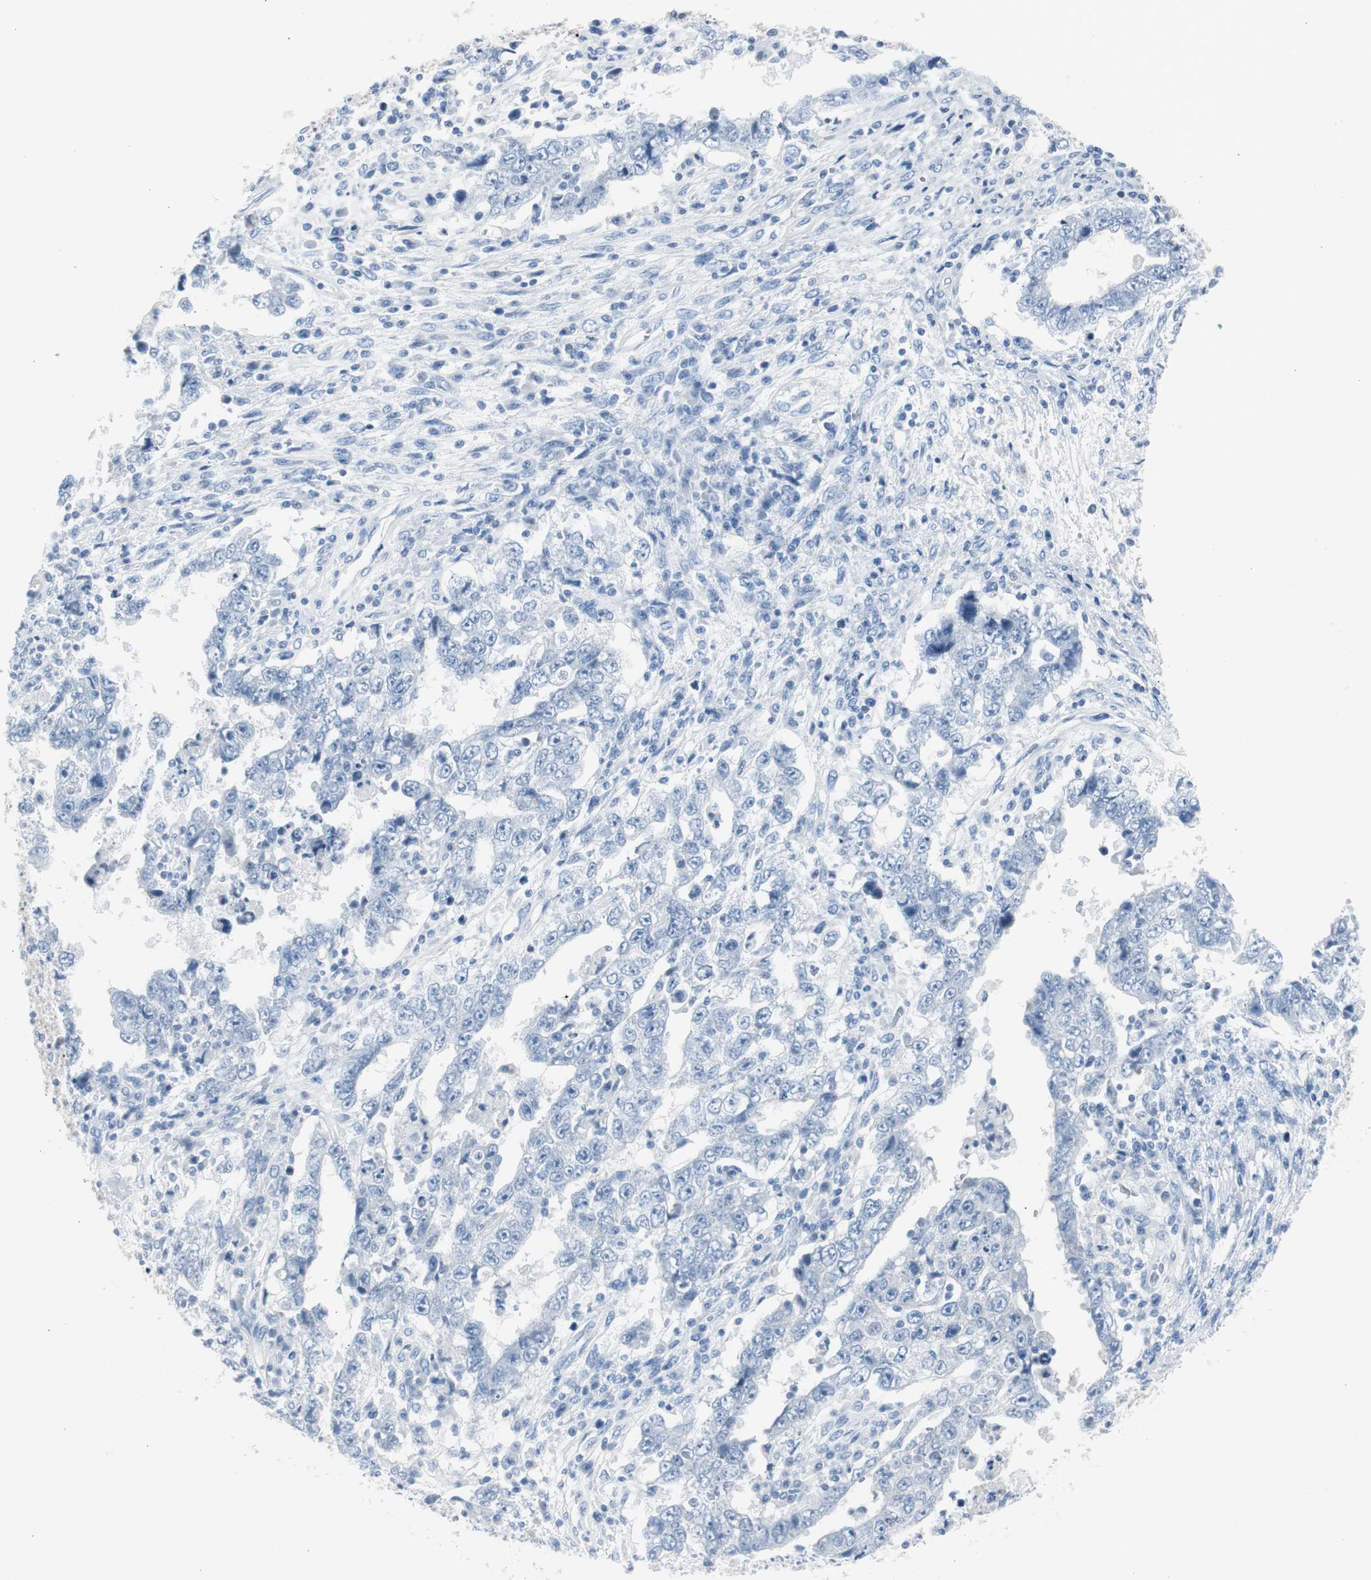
{"staining": {"intensity": "negative", "quantity": "none", "location": "none"}, "tissue": "testis cancer", "cell_type": "Tumor cells", "image_type": "cancer", "snomed": [{"axis": "morphology", "description": "Carcinoma, Embryonal, NOS"}, {"axis": "topography", "description": "Testis"}], "caption": "Tumor cells are negative for protein expression in human embryonal carcinoma (testis).", "gene": "S100A7", "patient": {"sex": "male", "age": 26}}